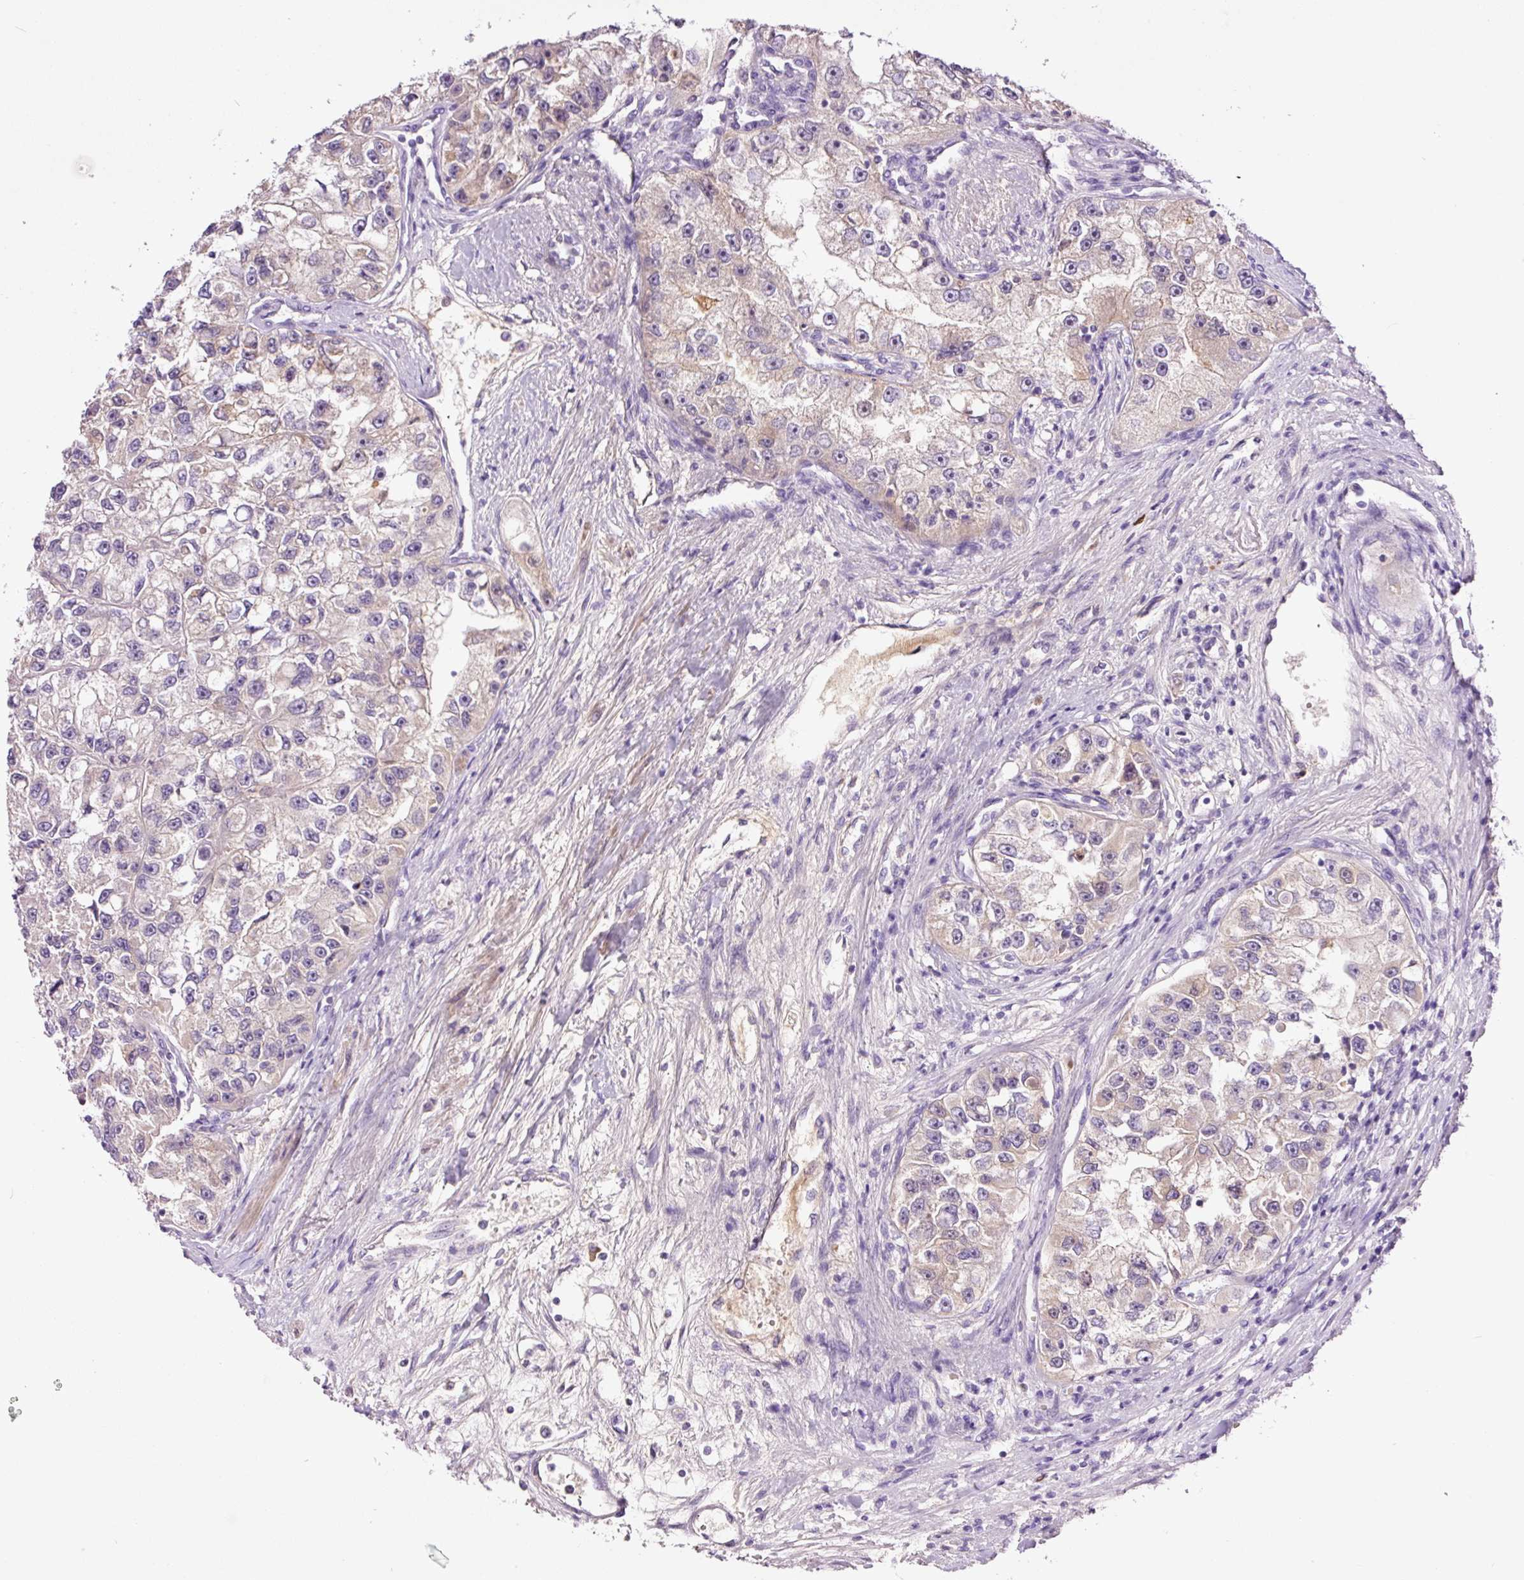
{"staining": {"intensity": "weak", "quantity": "25%-75%", "location": "cytoplasmic/membranous"}, "tissue": "renal cancer", "cell_type": "Tumor cells", "image_type": "cancer", "snomed": [{"axis": "morphology", "description": "Adenocarcinoma, NOS"}, {"axis": "topography", "description": "Kidney"}], "caption": "The image demonstrates a brown stain indicating the presence of a protein in the cytoplasmic/membranous of tumor cells in renal adenocarcinoma.", "gene": "DPPA4", "patient": {"sex": "male", "age": 63}}